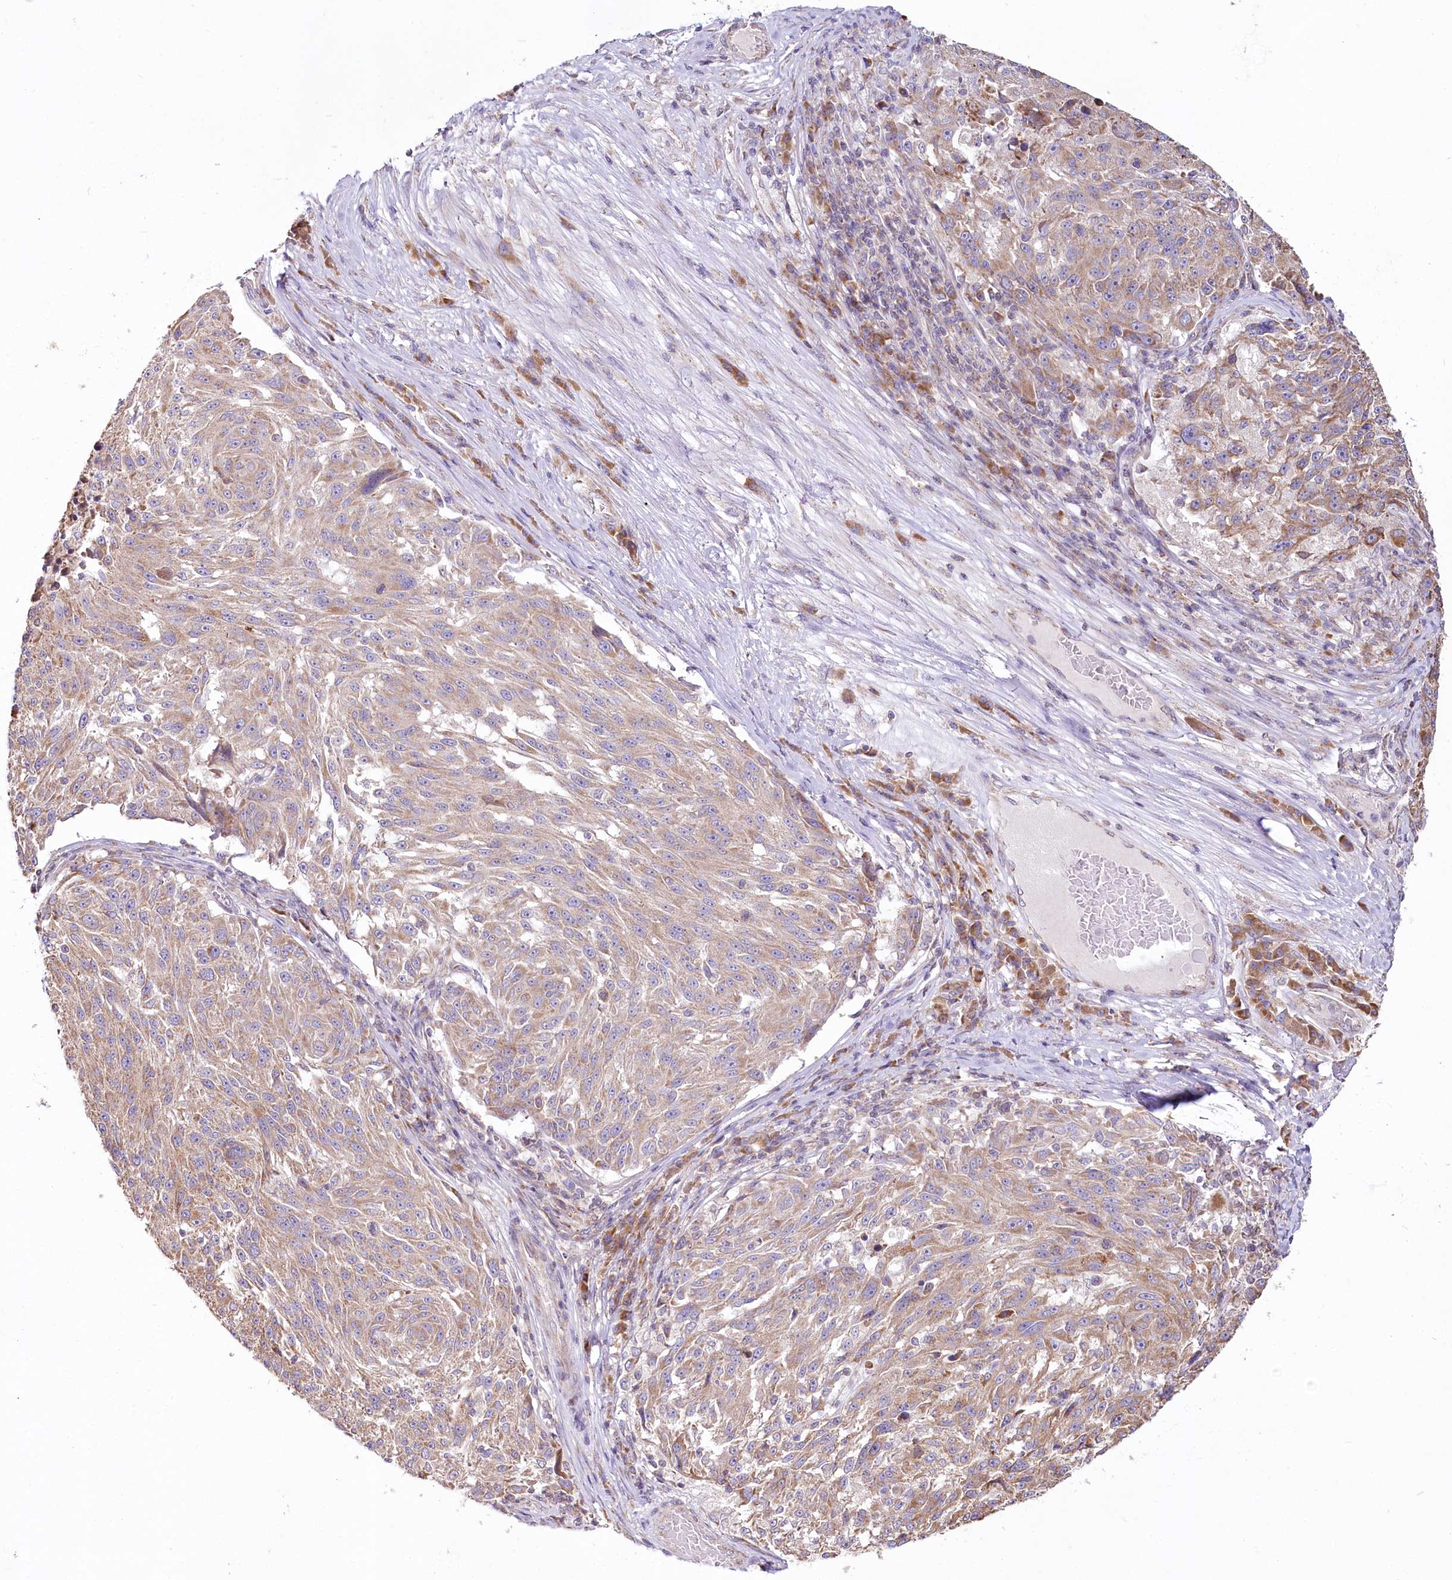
{"staining": {"intensity": "weak", "quantity": ">75%", "location": "cytoplasmic/membranous"}, "tissue": "melanoma", "cell_type": "Tumor cells", "image_type": "cancer", "snomed": [{"axis": "morphology", "description": "Malignant melanoma, NOS"}, {"axis": "topography", "description": "Skin"}], "caption": "Protein expression analysis of melanoma exhibits weak cytoplasmic/membranous staining in about >75% of tumor cells. Using DAB (brown) and hematoxylin (blue) stains, captured at high magnification using brightfield microscopy.", "gene": "ACOX2", "patient": {"sex": "male", "age": 53}}